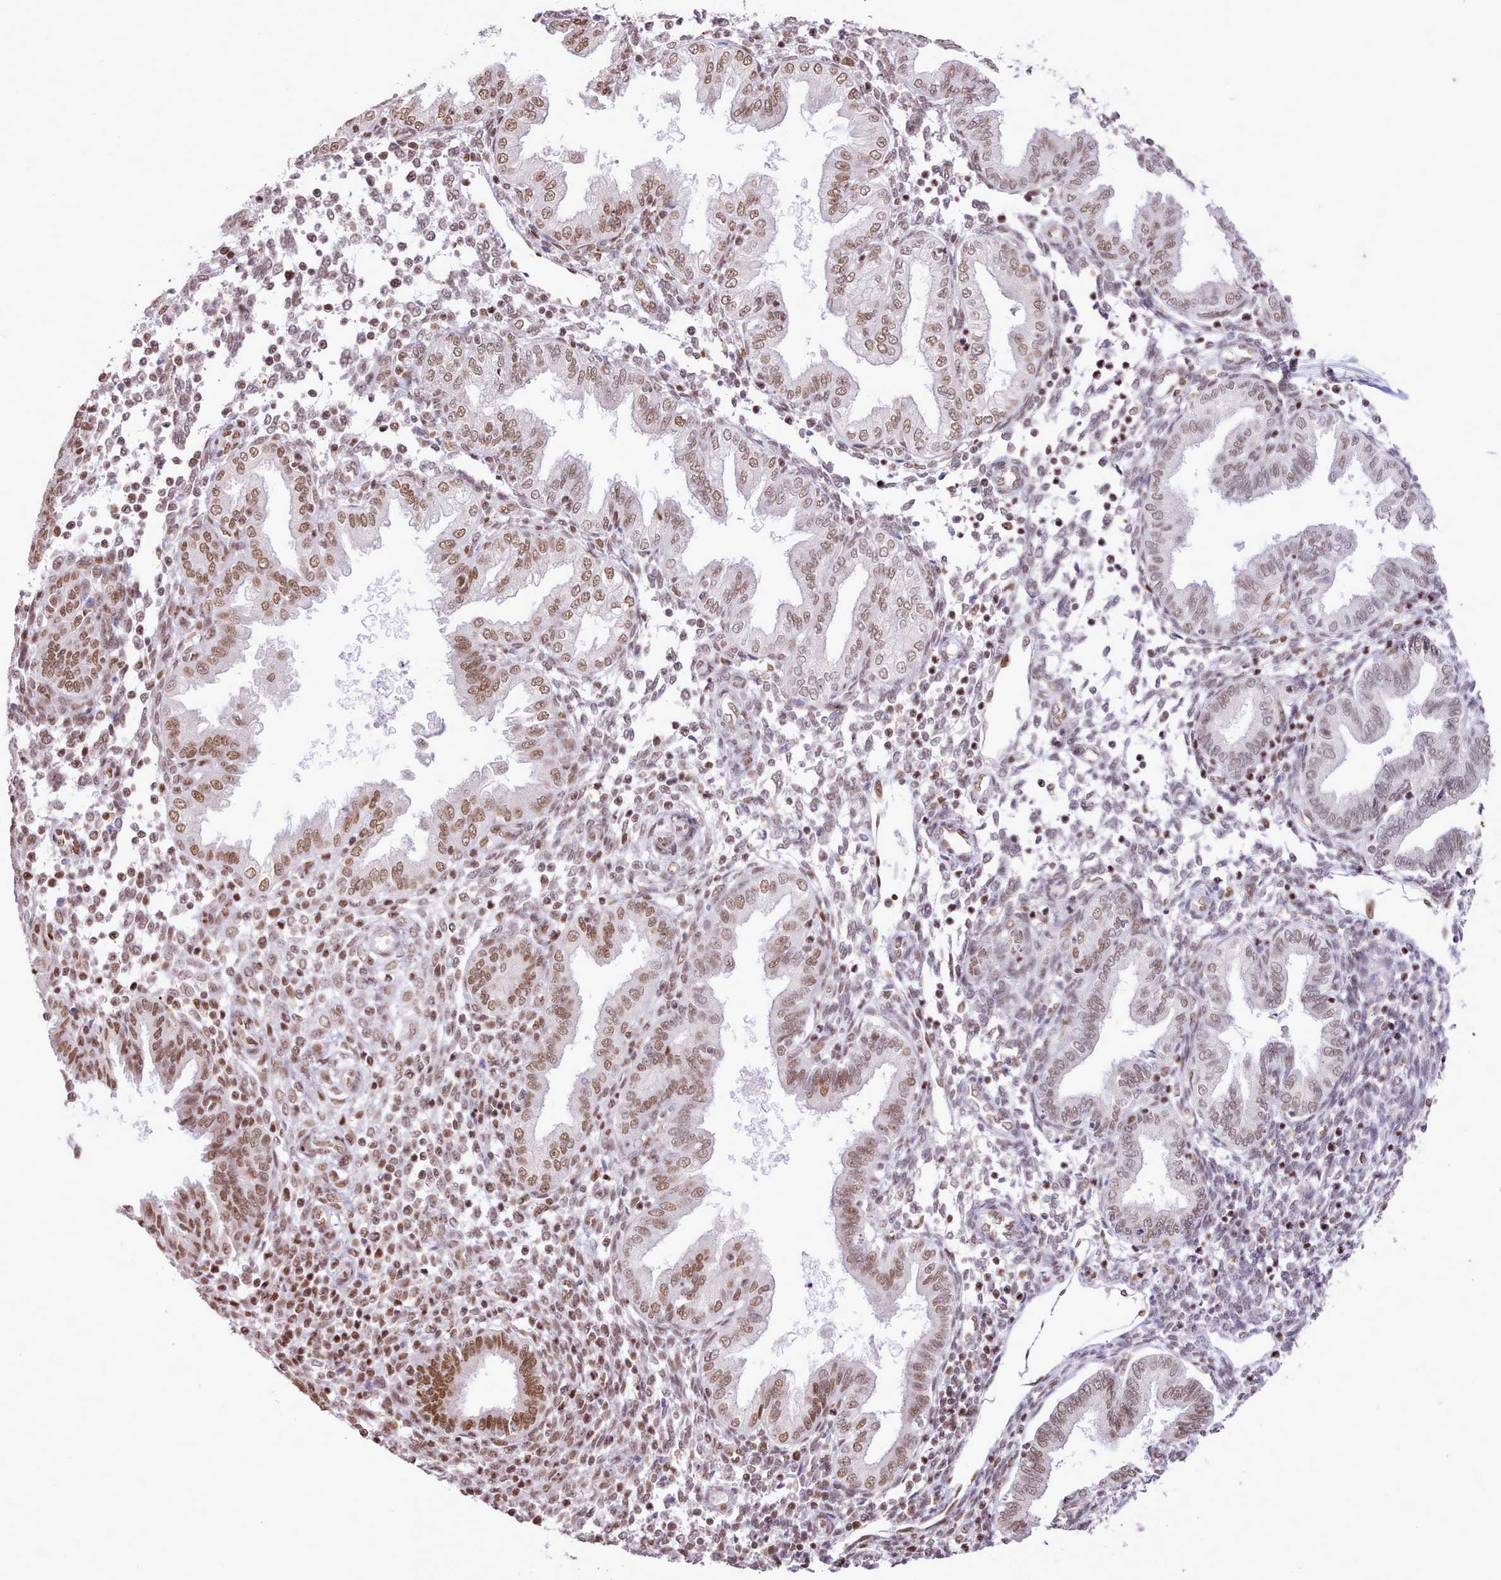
{"staining": {"intensity": "moderate", "quantity": "25%-75%", "location": "nuclear"}, "tissue": "endometrium", "cell_type": "Cells in endometrial stroma", "image_type": "normal", "snomed": [{"axis": "morphology", "description": "Normal tissue, NOS"}, {"axis": "topography", "description": "Endometrium"}], "caption": "Protein analysis of benign endometrium shows moderate nuclear expression in approximately 25%-75% of cells in endometrial stroma.", "gene": "TAF15", "patient": {"sex": "female", "age": 53}}